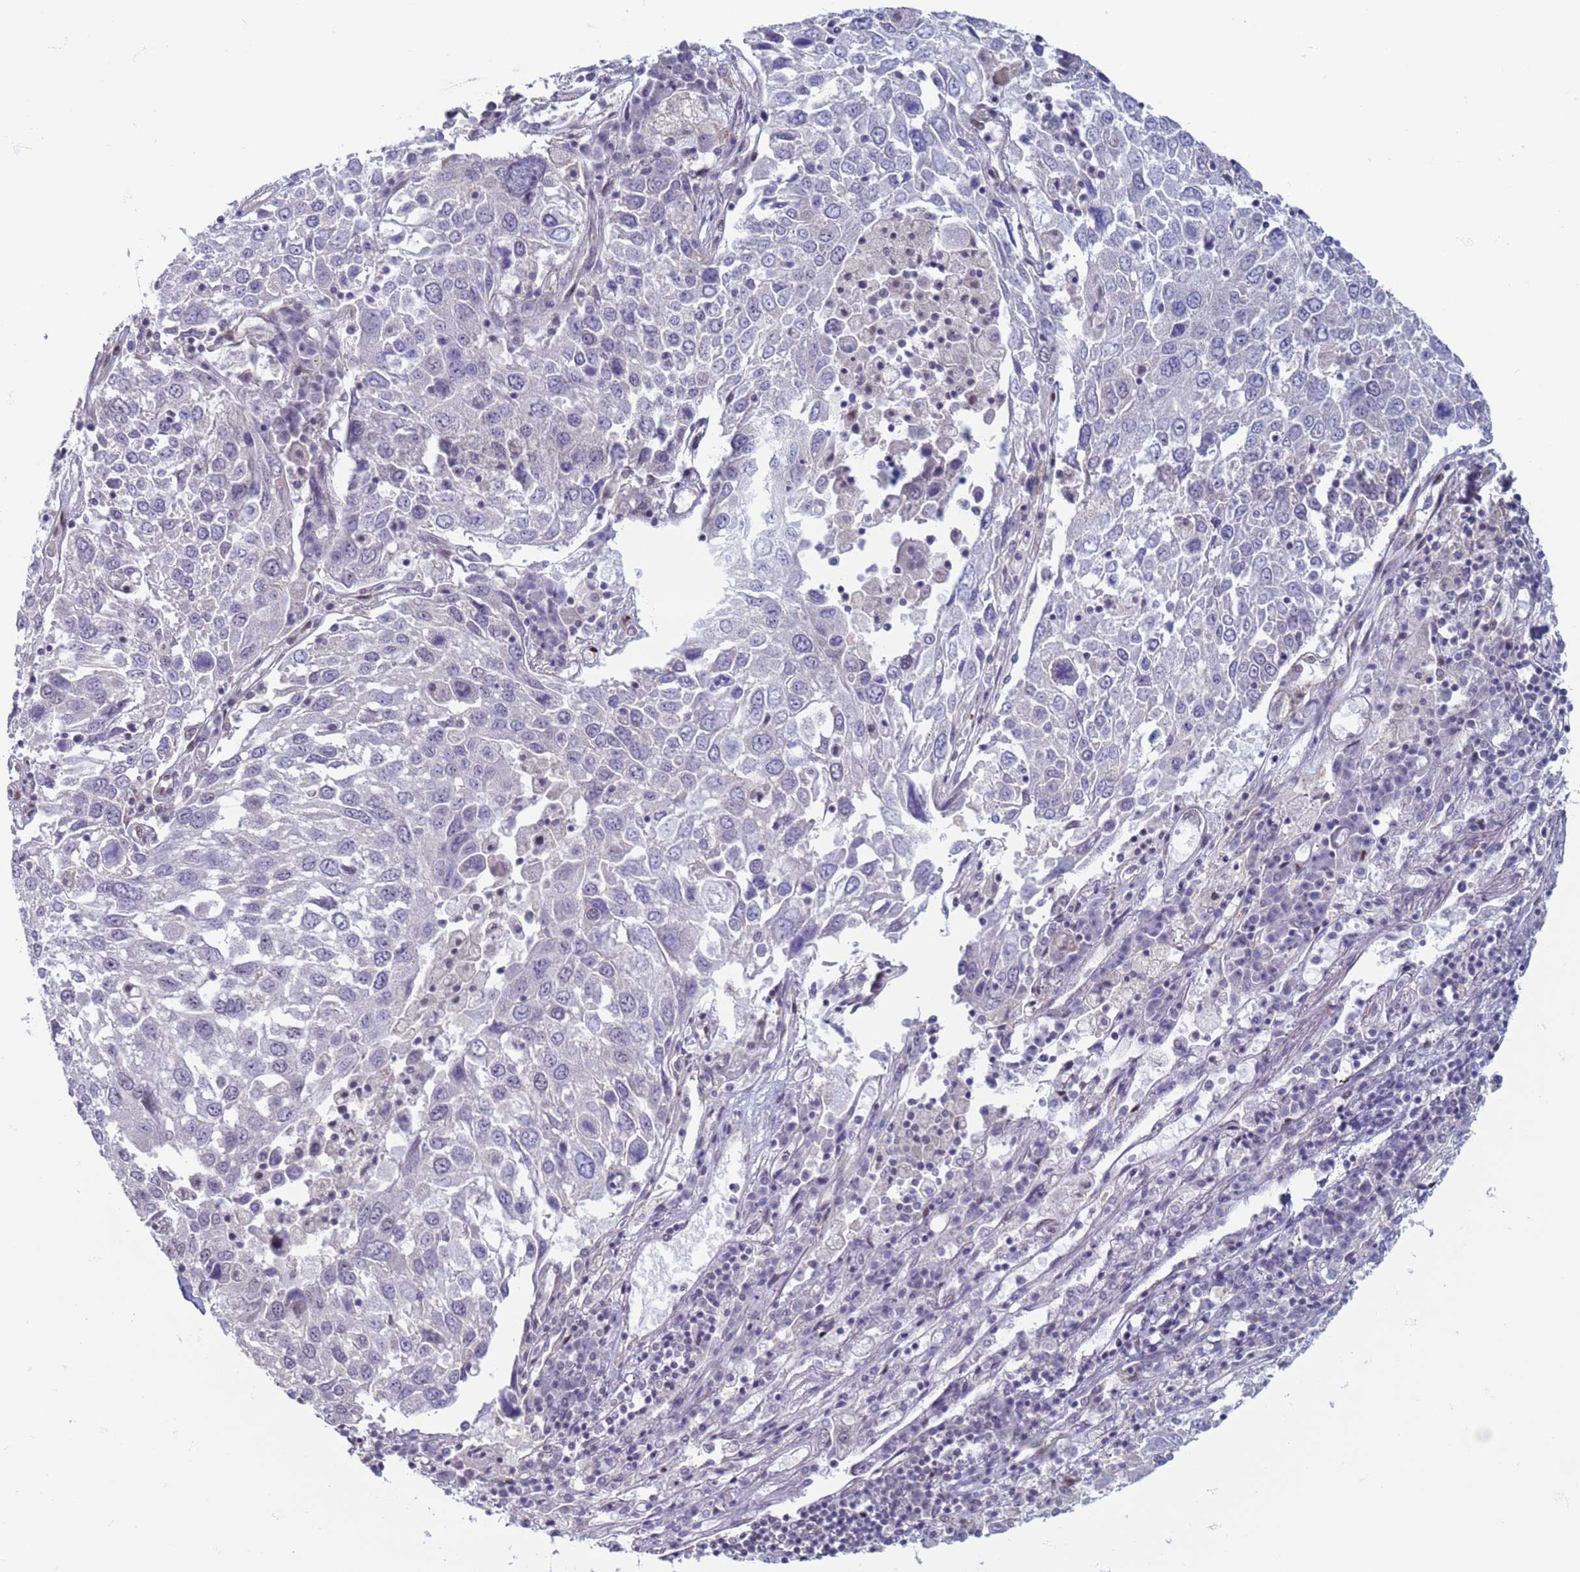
{"staining": {"intensity": "negative", "quantity": "none", "location": "none"}, "tissue": "lung cancer", "cell_type": "Tumor cells", "image_type": "cancer", "snomed": [{"axis": "morphology", "description": "Squamous cell carcinoma, NOS"}, {"axis": "topography", "description": "Lung"}], "caption": "IHC photomicrograph of lung squamous cell carcinoma stained for a protein (brown), which shows no staining in tumor cells. (IHC, brightfield microscopy, high magnification).", "gene": "SAE1", "patient": {"sex": "male", "age": 65}}